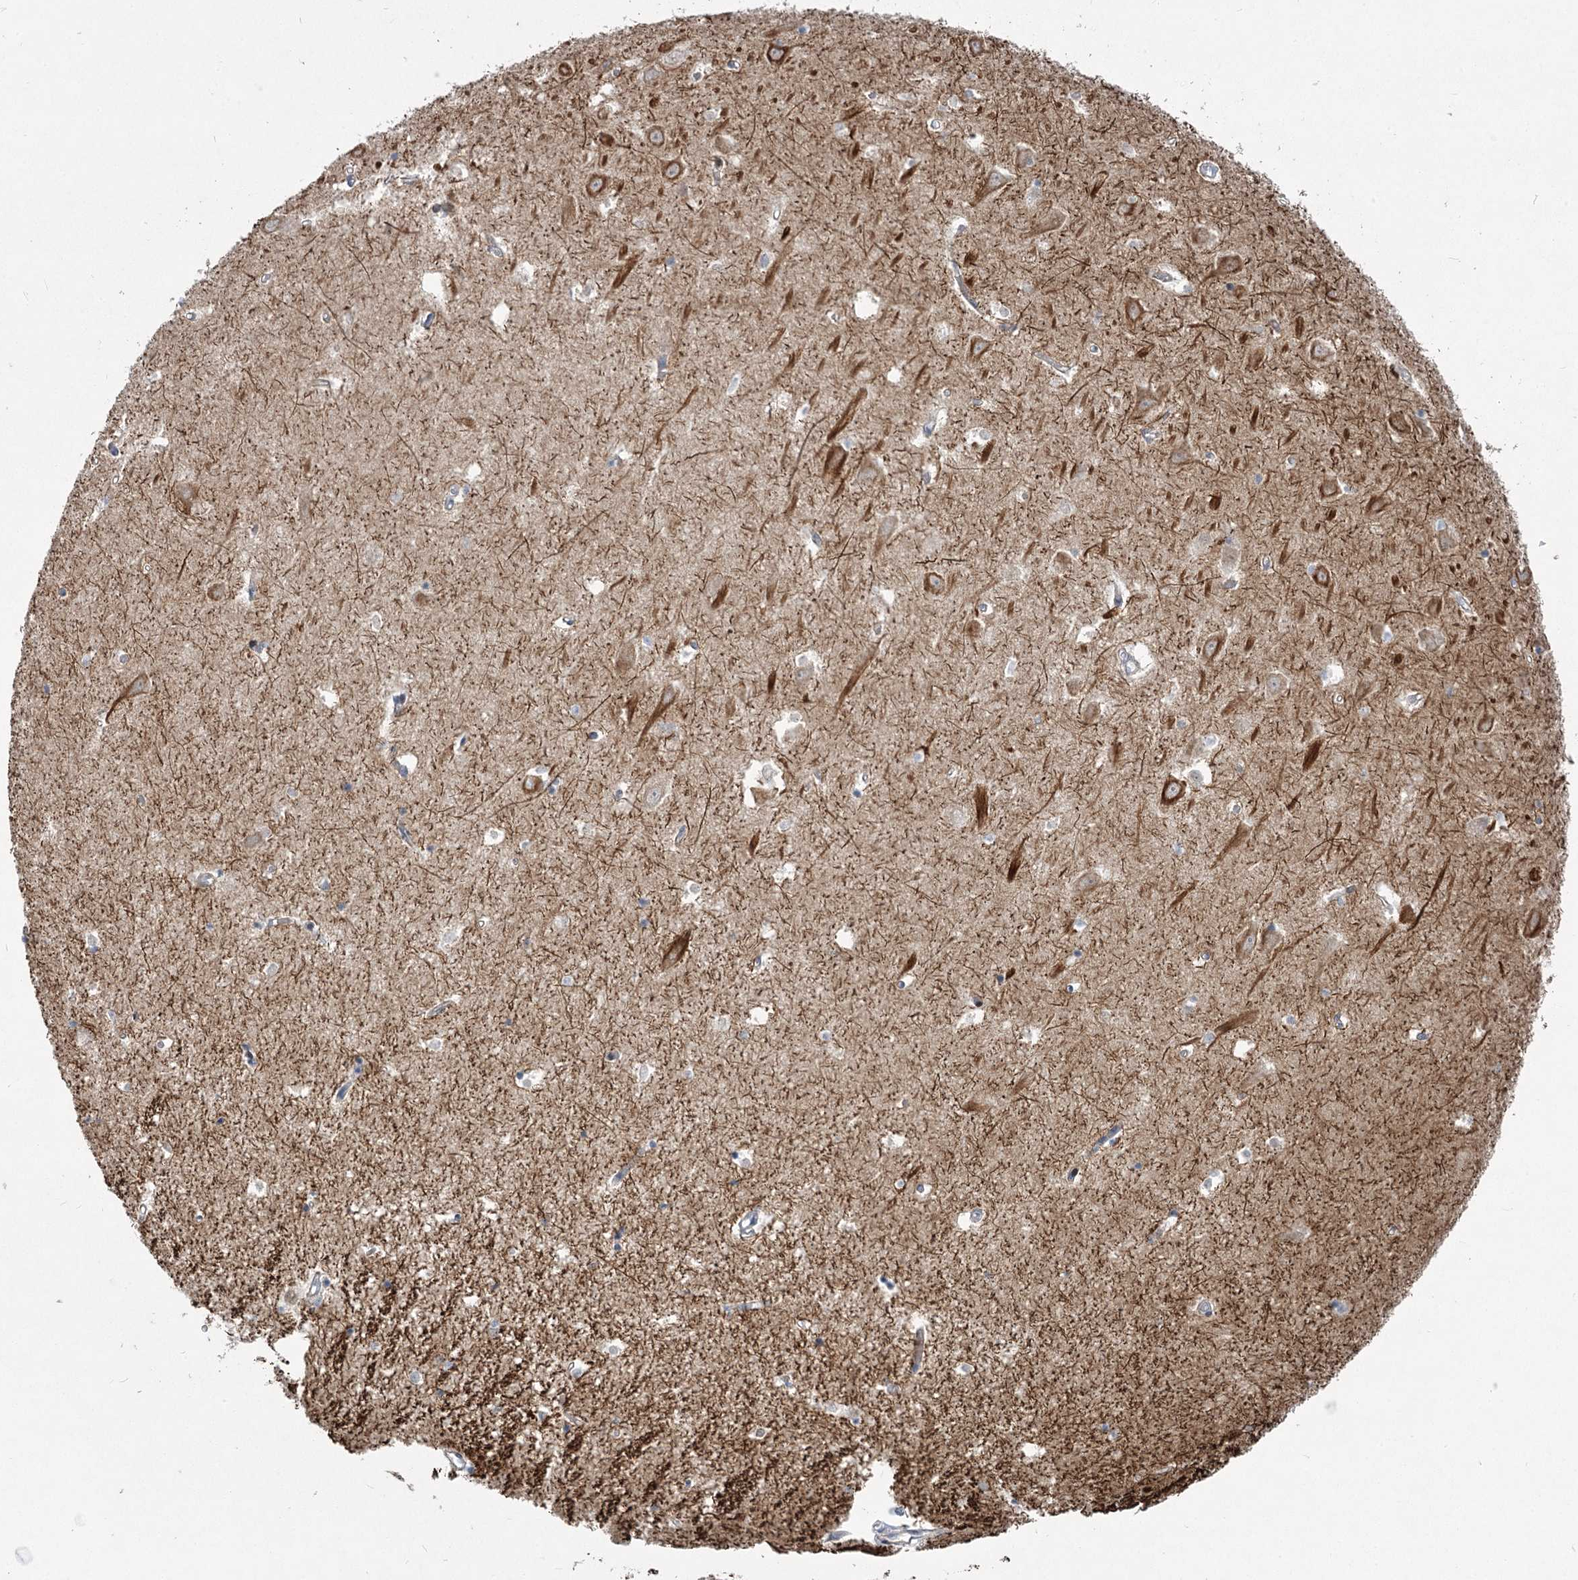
{"staining": {"intensity": "negative", "quantity": "none", "location": "none"}, "tissue": "hippocampus", "cell_type": "Glial cells", "image_type": "normal", "snomed": [{"axis": "morphology", "description": "Normal tissue, NOS"}, {"axis": "topography", "description": "Hippocampus"}], "caption": "A high-resolution image shows IHC staining of unremarkable hippocampus, which demonstrates no significant staining in glial cells.", "gene": "CEP164", "patient": {"sex": "male", "age": 70}}